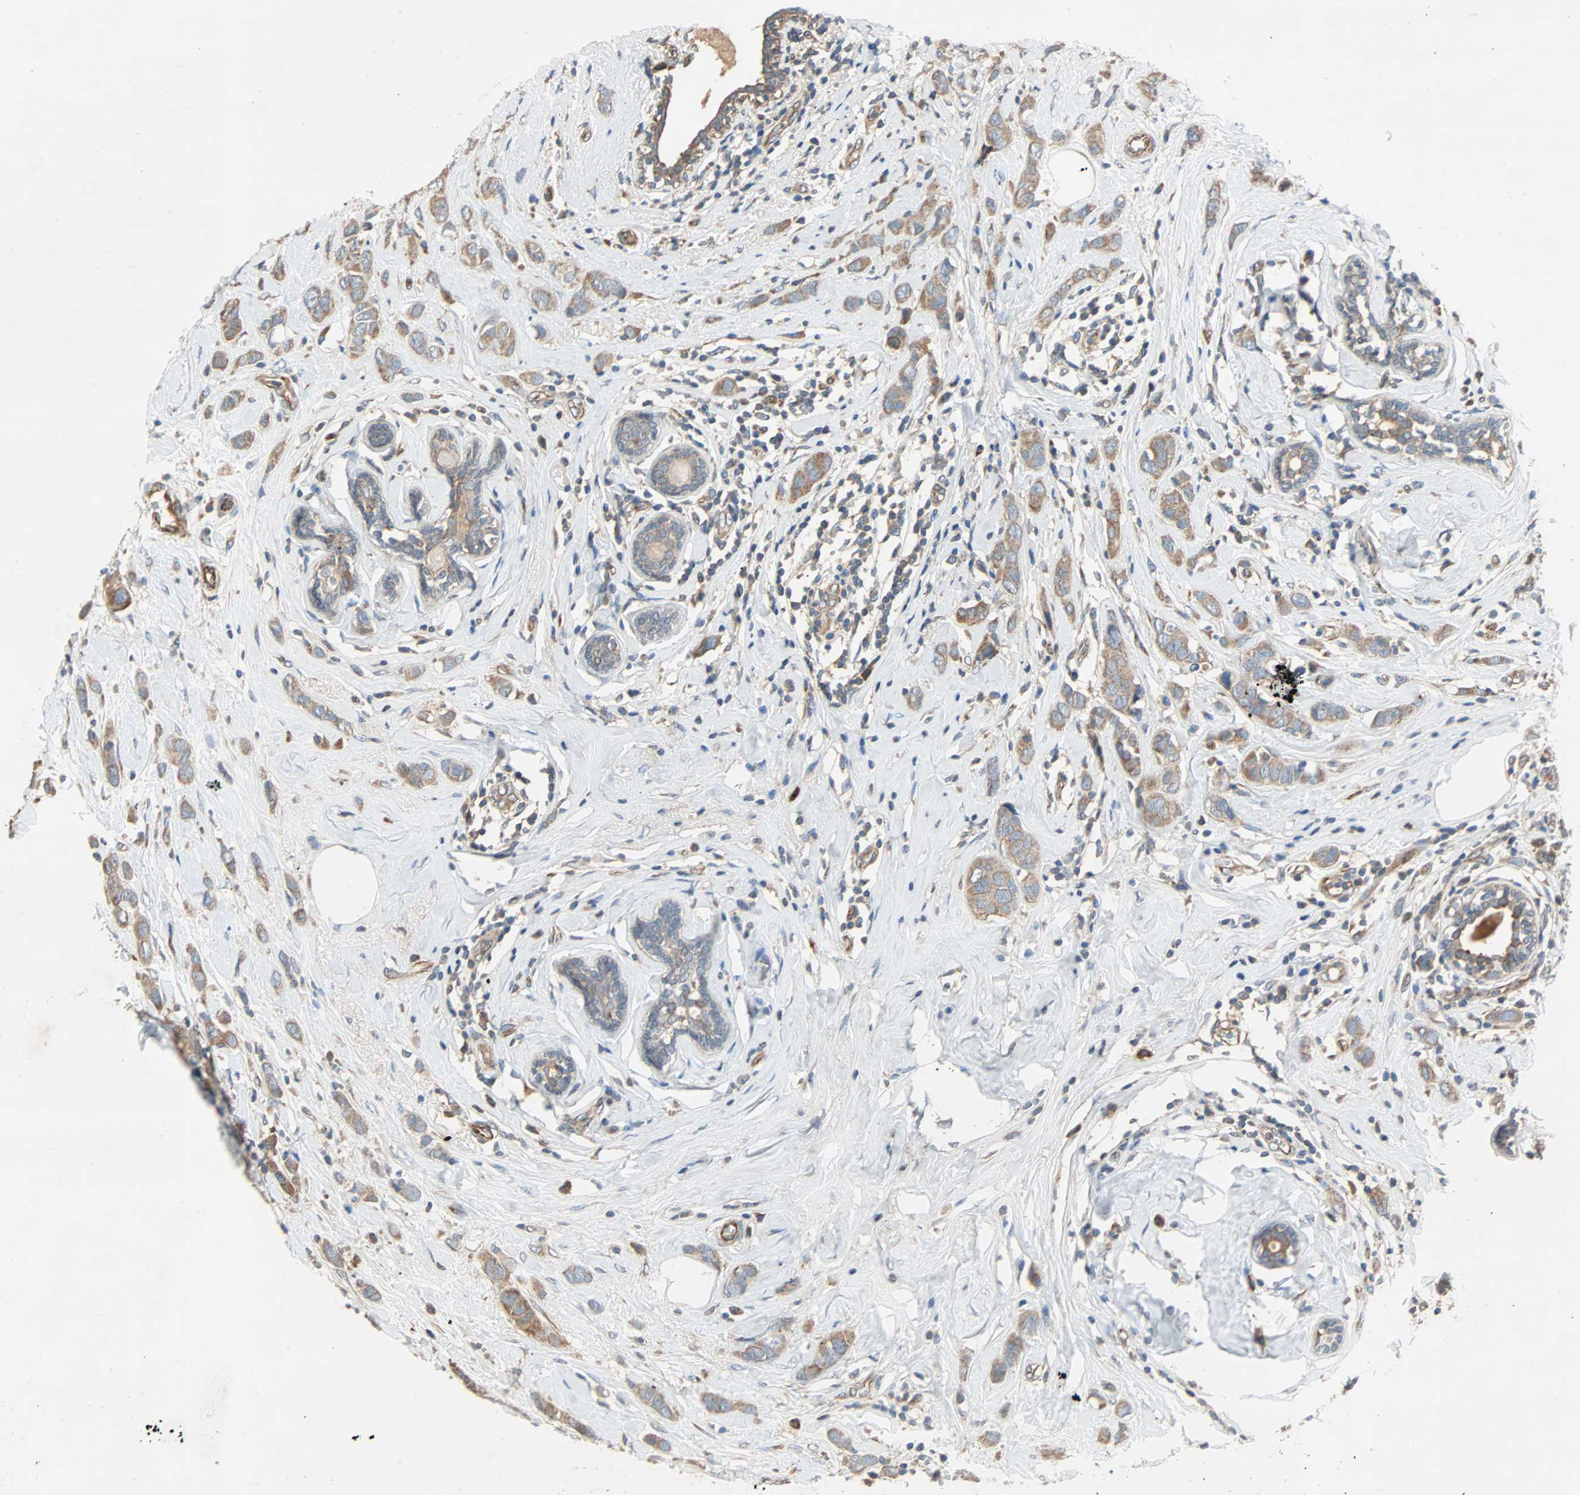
{"staining": {"intensity": "moderate", "quantity": ">75%", "location": "cytoplasmic/membranous"}, "tissue": "breast cancer", "cell_type": "Tumor cells", "image_type": "cancer", "snomed": [{"axis": "morphology", "description": "Normal tissue, NOS"}, {"axis": "morphology", "description": "Duct carcinoma"}, {"axis": "topography", "description": "Breast"}], "caption": "Breast invasive ductal carcinoma tissue exhibits moderate cytoplasmic/membranous staining in about >75% of tumor cells", "gene": "XYLT1", "patient": {"sex": "female", "age": 50}}